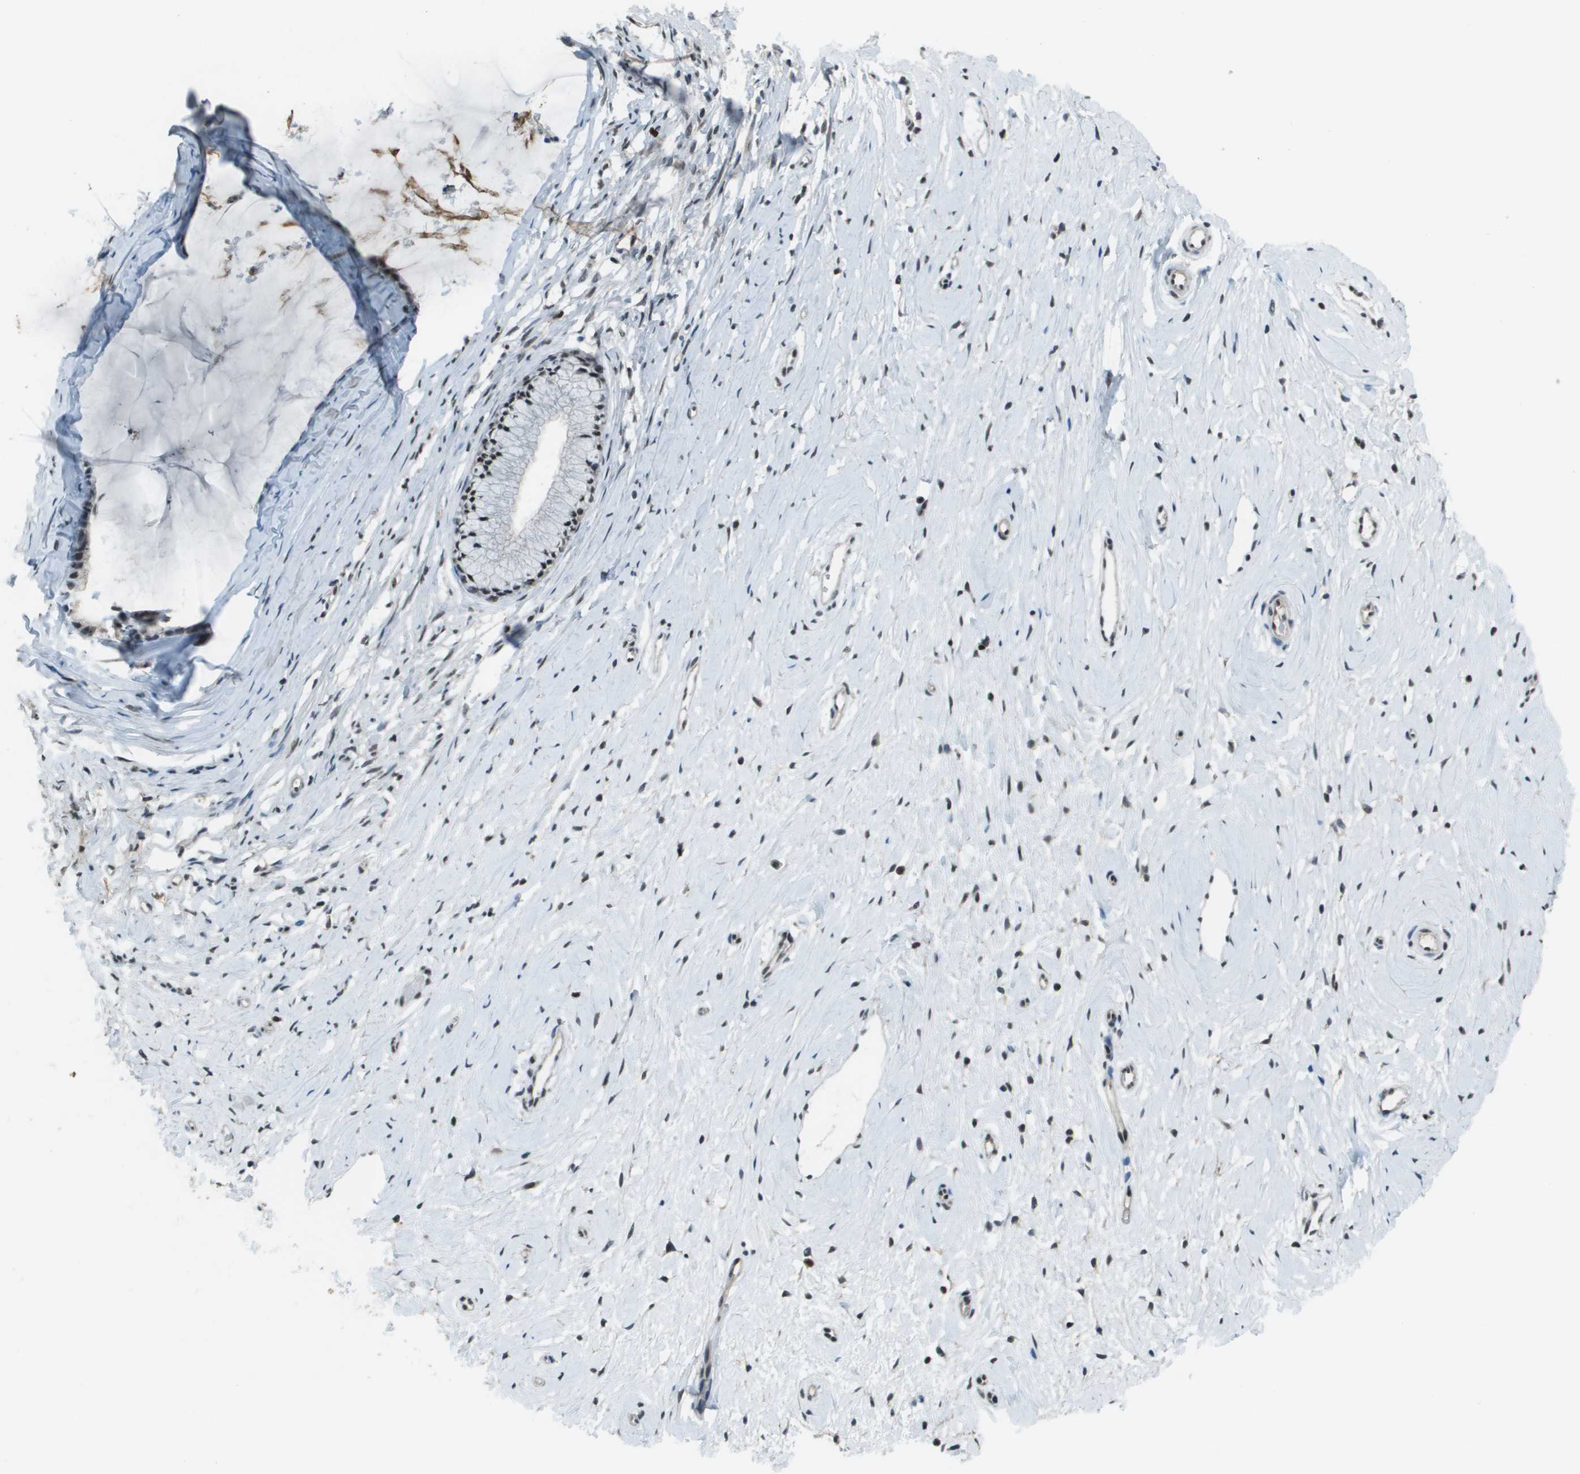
{"staining": {"intensity": "weak", "quantity": "<25%", "location": "nuclear"}, "tissue": "cervix", "cell_type": "Glandular cells", "image_type": "normal", "snomed": [{"axis": "morphology", "description": "Normal tissue, NOS"}, {"axis": "topography", "description": "Cervix"}], "caption": "Glandular cells show no significant protein positivity in normal cervix.", "gene": "DEPDC1", "patient": {"sex": "female", "age": 39}}